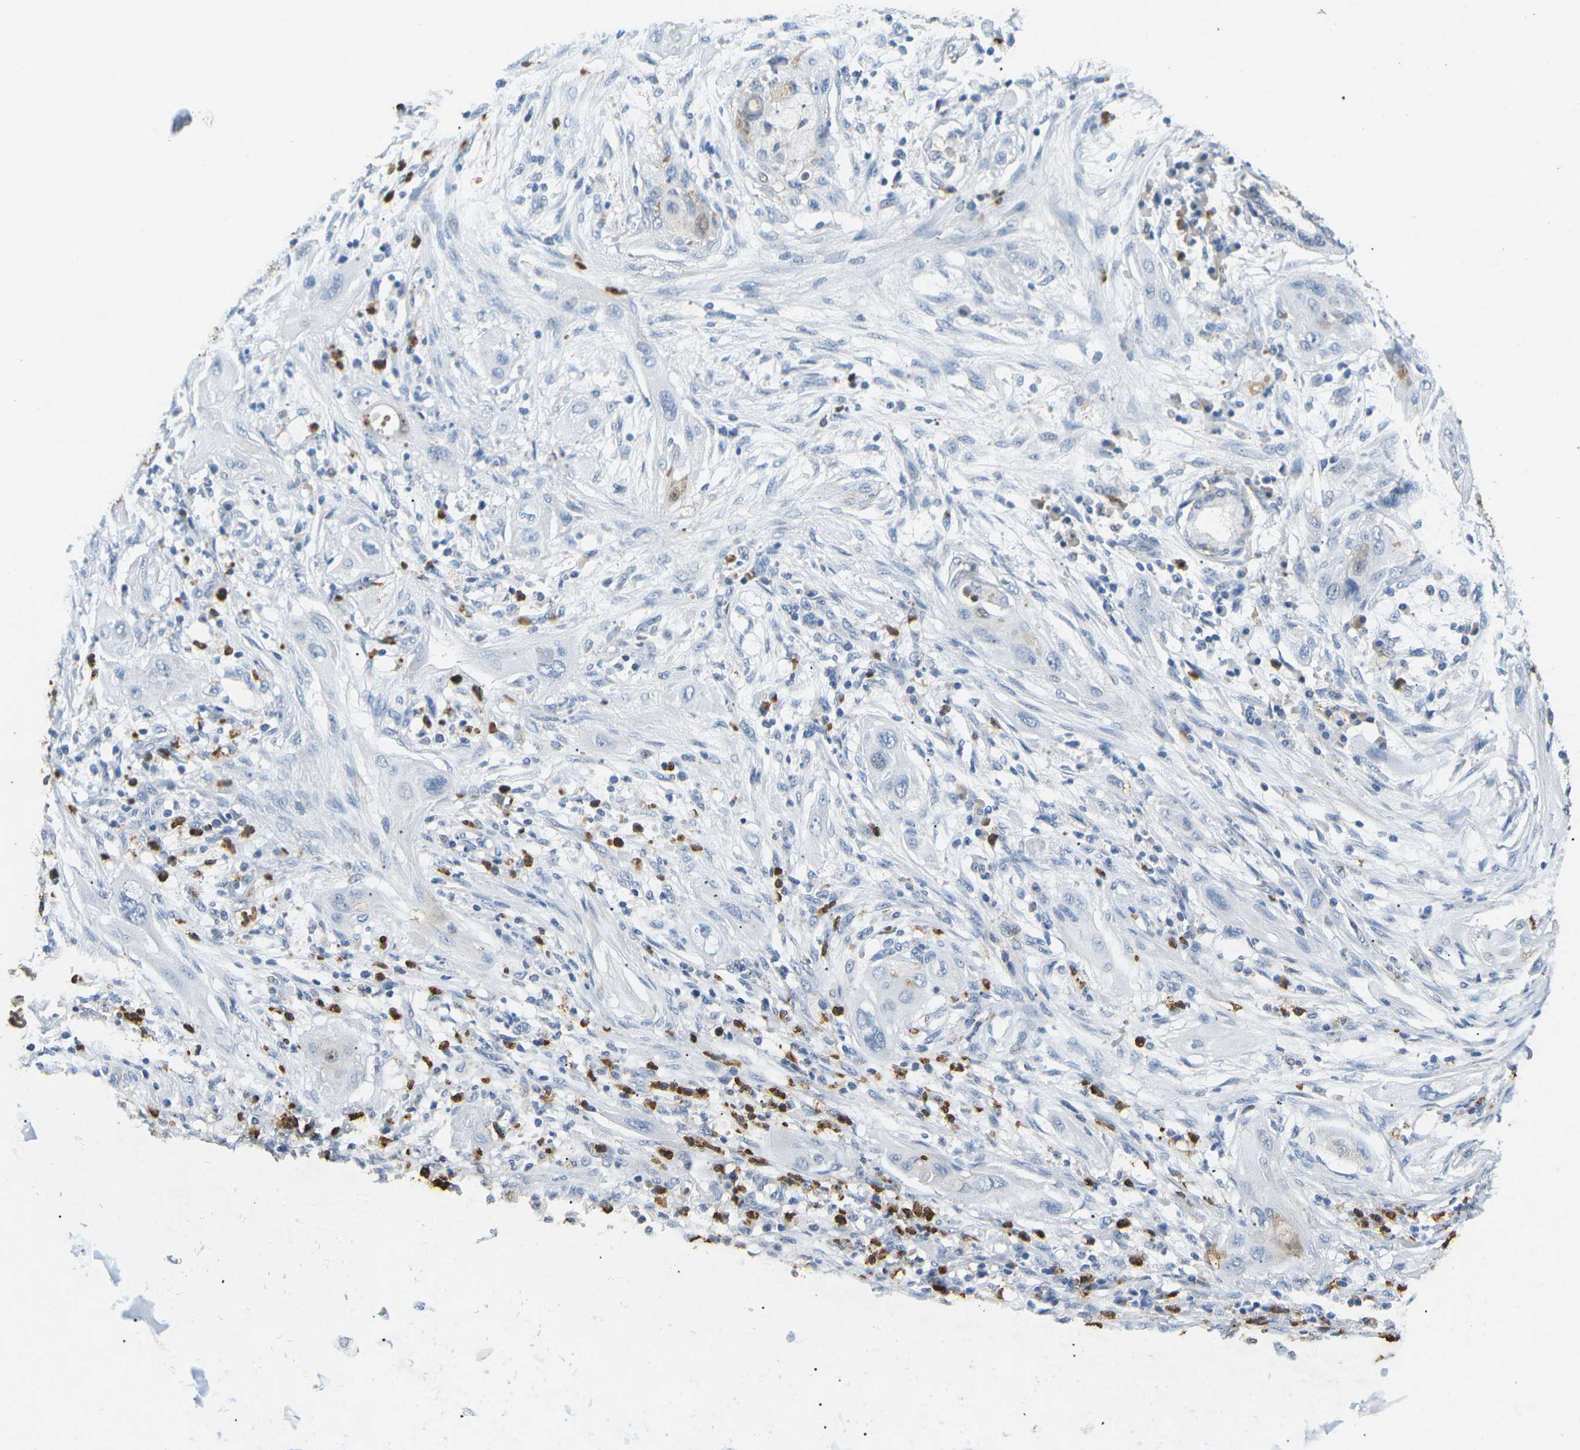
{"staining": {"intensity": "negative", "quantity": "none", "location": "none"}, "tissue": "lung cancer", "cell_type": "Tumor cells", "image_type": "cancer", "snomed": [{"axis": "morphology", "description": "Squamous cell carcinoma, NOS"}, {"axis": "topography", "description": "Lung"}], "caption": "Photomicrograph shows no significant protein positivity in tumor cells of lung squamous cell carcinoma. The staining is performed using DAB brown chromogen with nuclei counter-stained in using hematoxylin.", "gene": "ADM", "patient": {"sex": "female", "age": 47}}